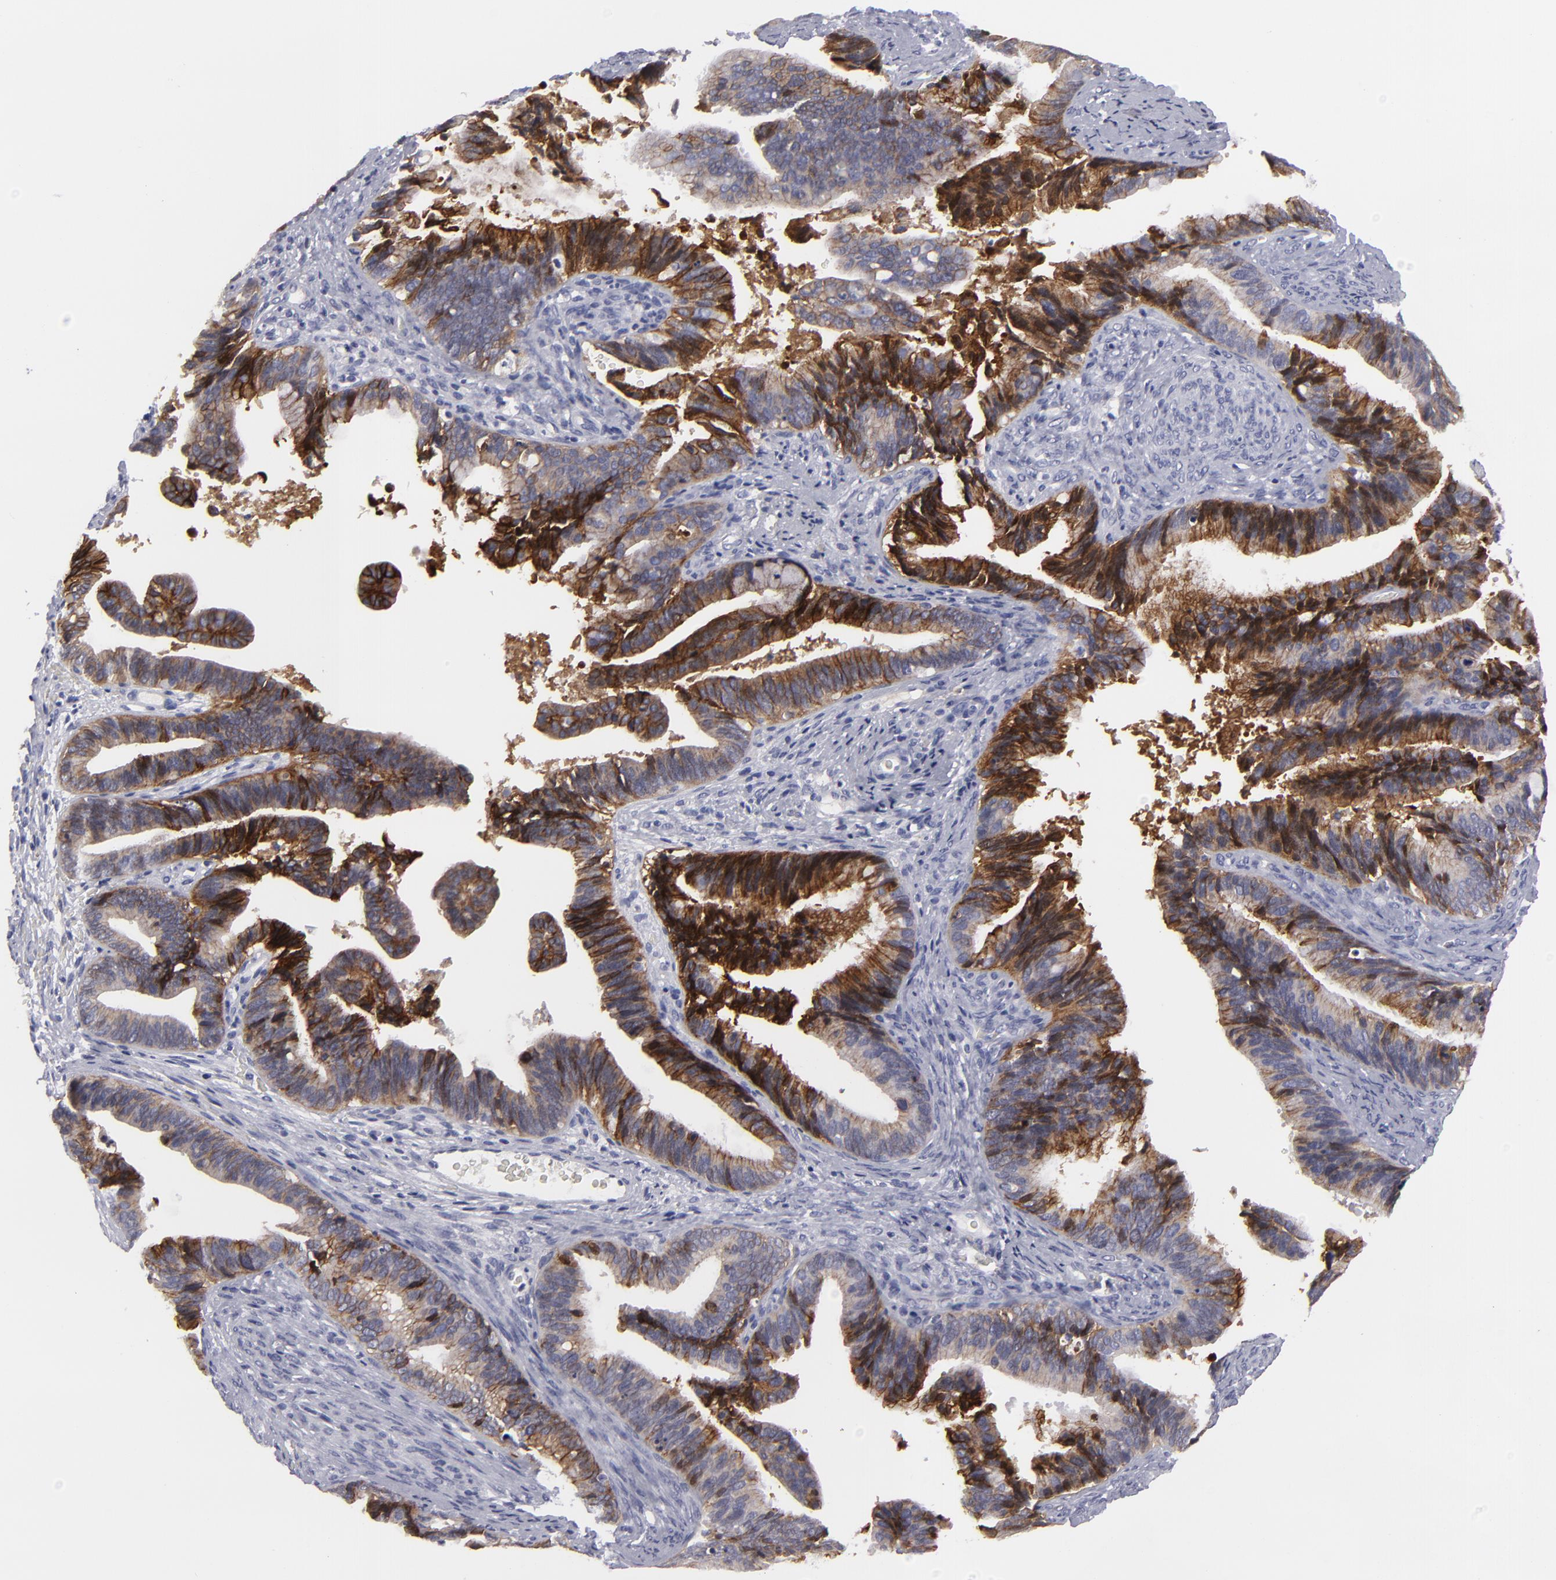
{"staining": {"intensity": "moderate", "quantity": ">75%", "location": "cytoplasmic/membranous"}, "tissue": "cervical cancer", "cell_type": "Tumor cells", "image_type": "cancer", "snomed": [{"axis": "morphology", "description": "Adenocarcinoma, NOS"}, {"axis": "topography", "description": "Cervix"}], "caption": "Protein staining demonstrates moderate cytoplasmic/membranous expression in approximately >75% of tumor cells in cervical cancer (adenocarcinoma).", "gene": "JUP", "patient": {"sex": "female", "age": 47}}